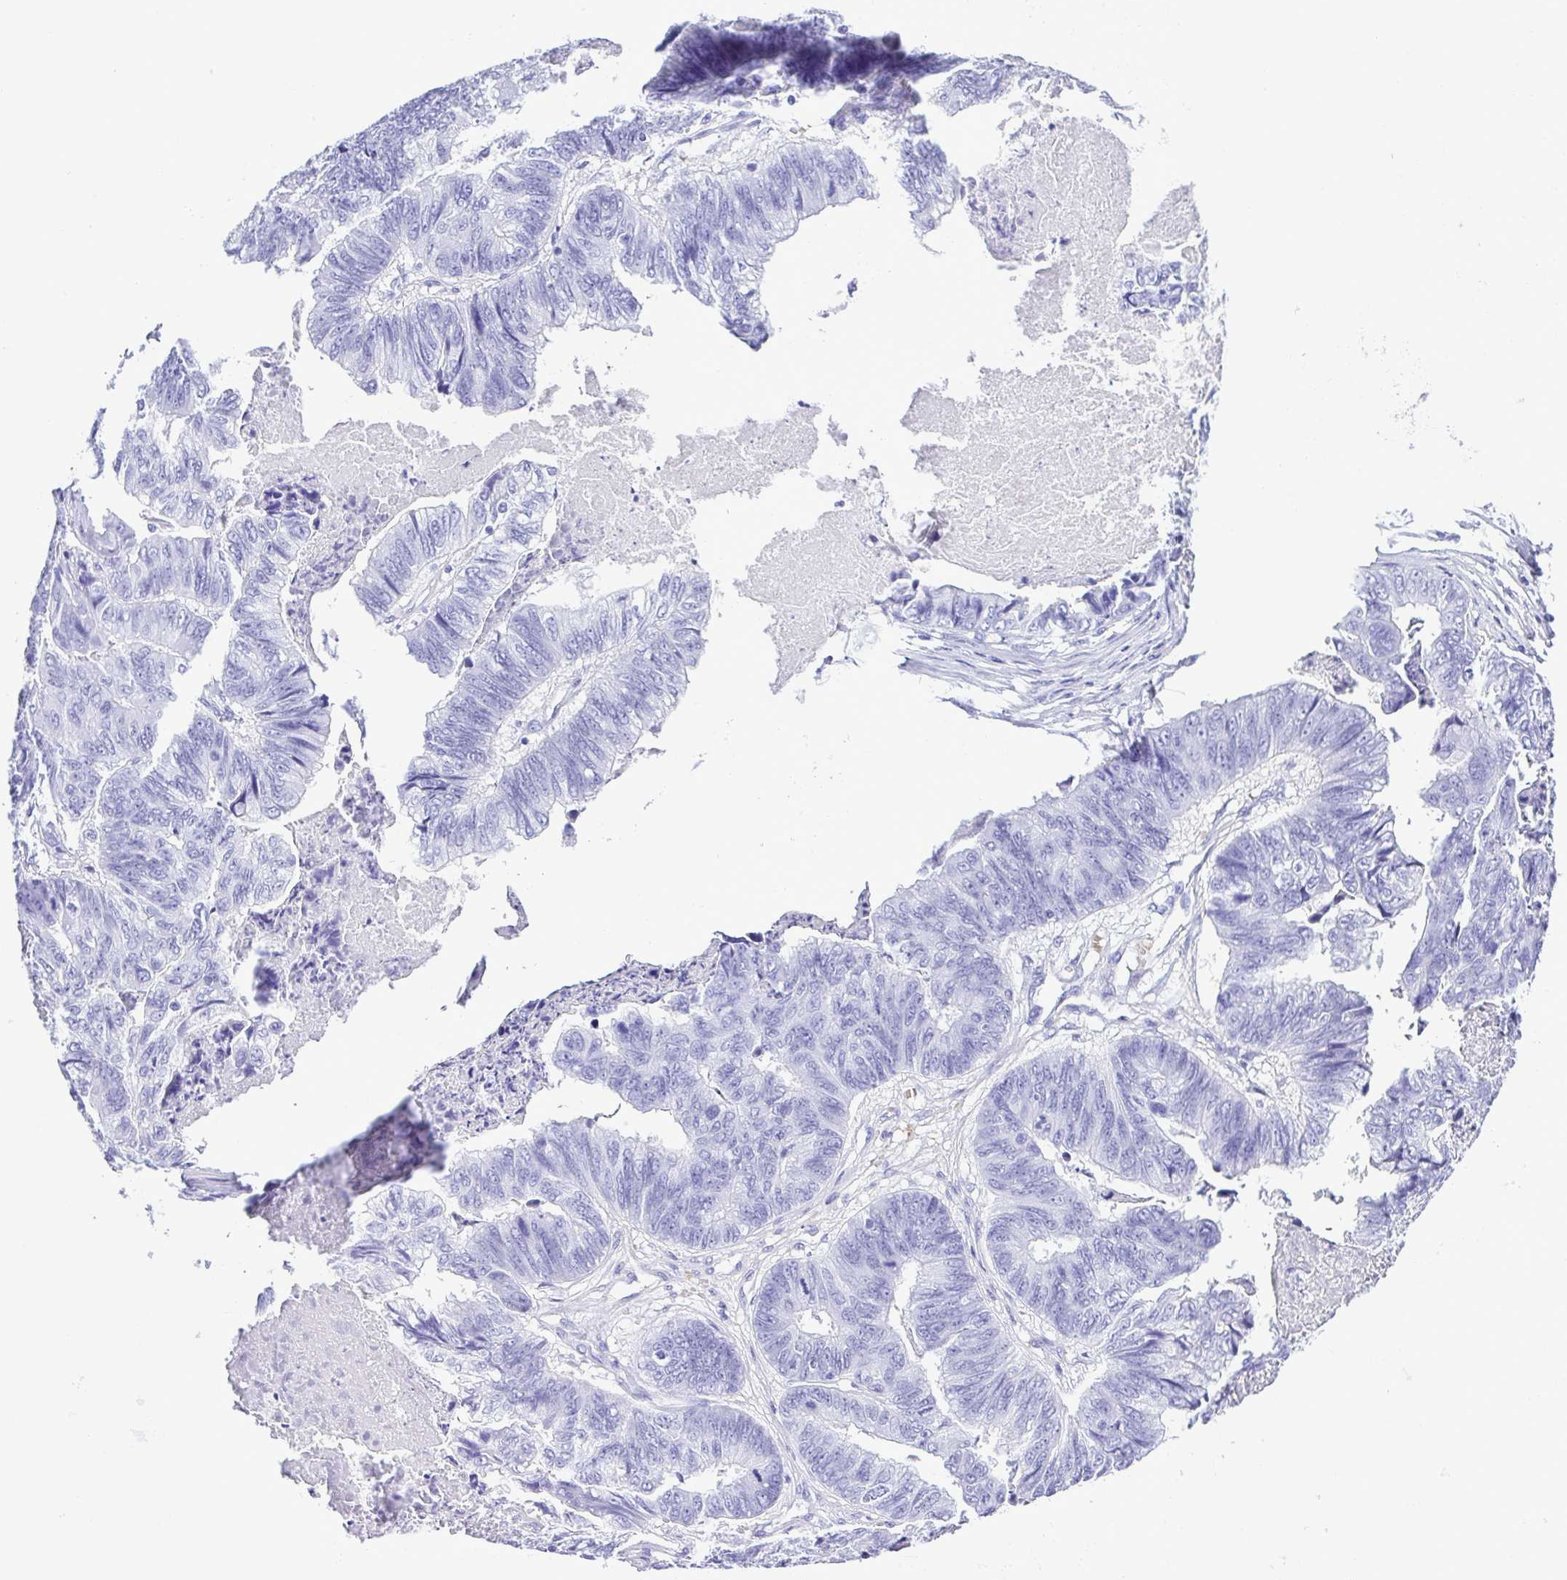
{"staining": {"intensity": "negative", "quantity": "none", "location": "none"}, "tissue": "stomach cancer", "cell_type": "Tumor cells", "image_type": "cancer", "snomed": [{"axis": "morphology", "description": "Adenocarcinoma, NOS"}, {"axis": "topography", "description": "Stomach, lower"}], "caption": "Adenocarcinoma (stomach) was stained to show a protein in brown. There is no significant staining in tumor cells. (Stains: DAB (3,3'-diaminobenzidine) immunohistochemistry (IHC) with hematoxylin counter stain, Microscopy: brightfield microscopy at high magnification).", "gene": "SYT1", "patient": {"sex": "male", "age": 77}}